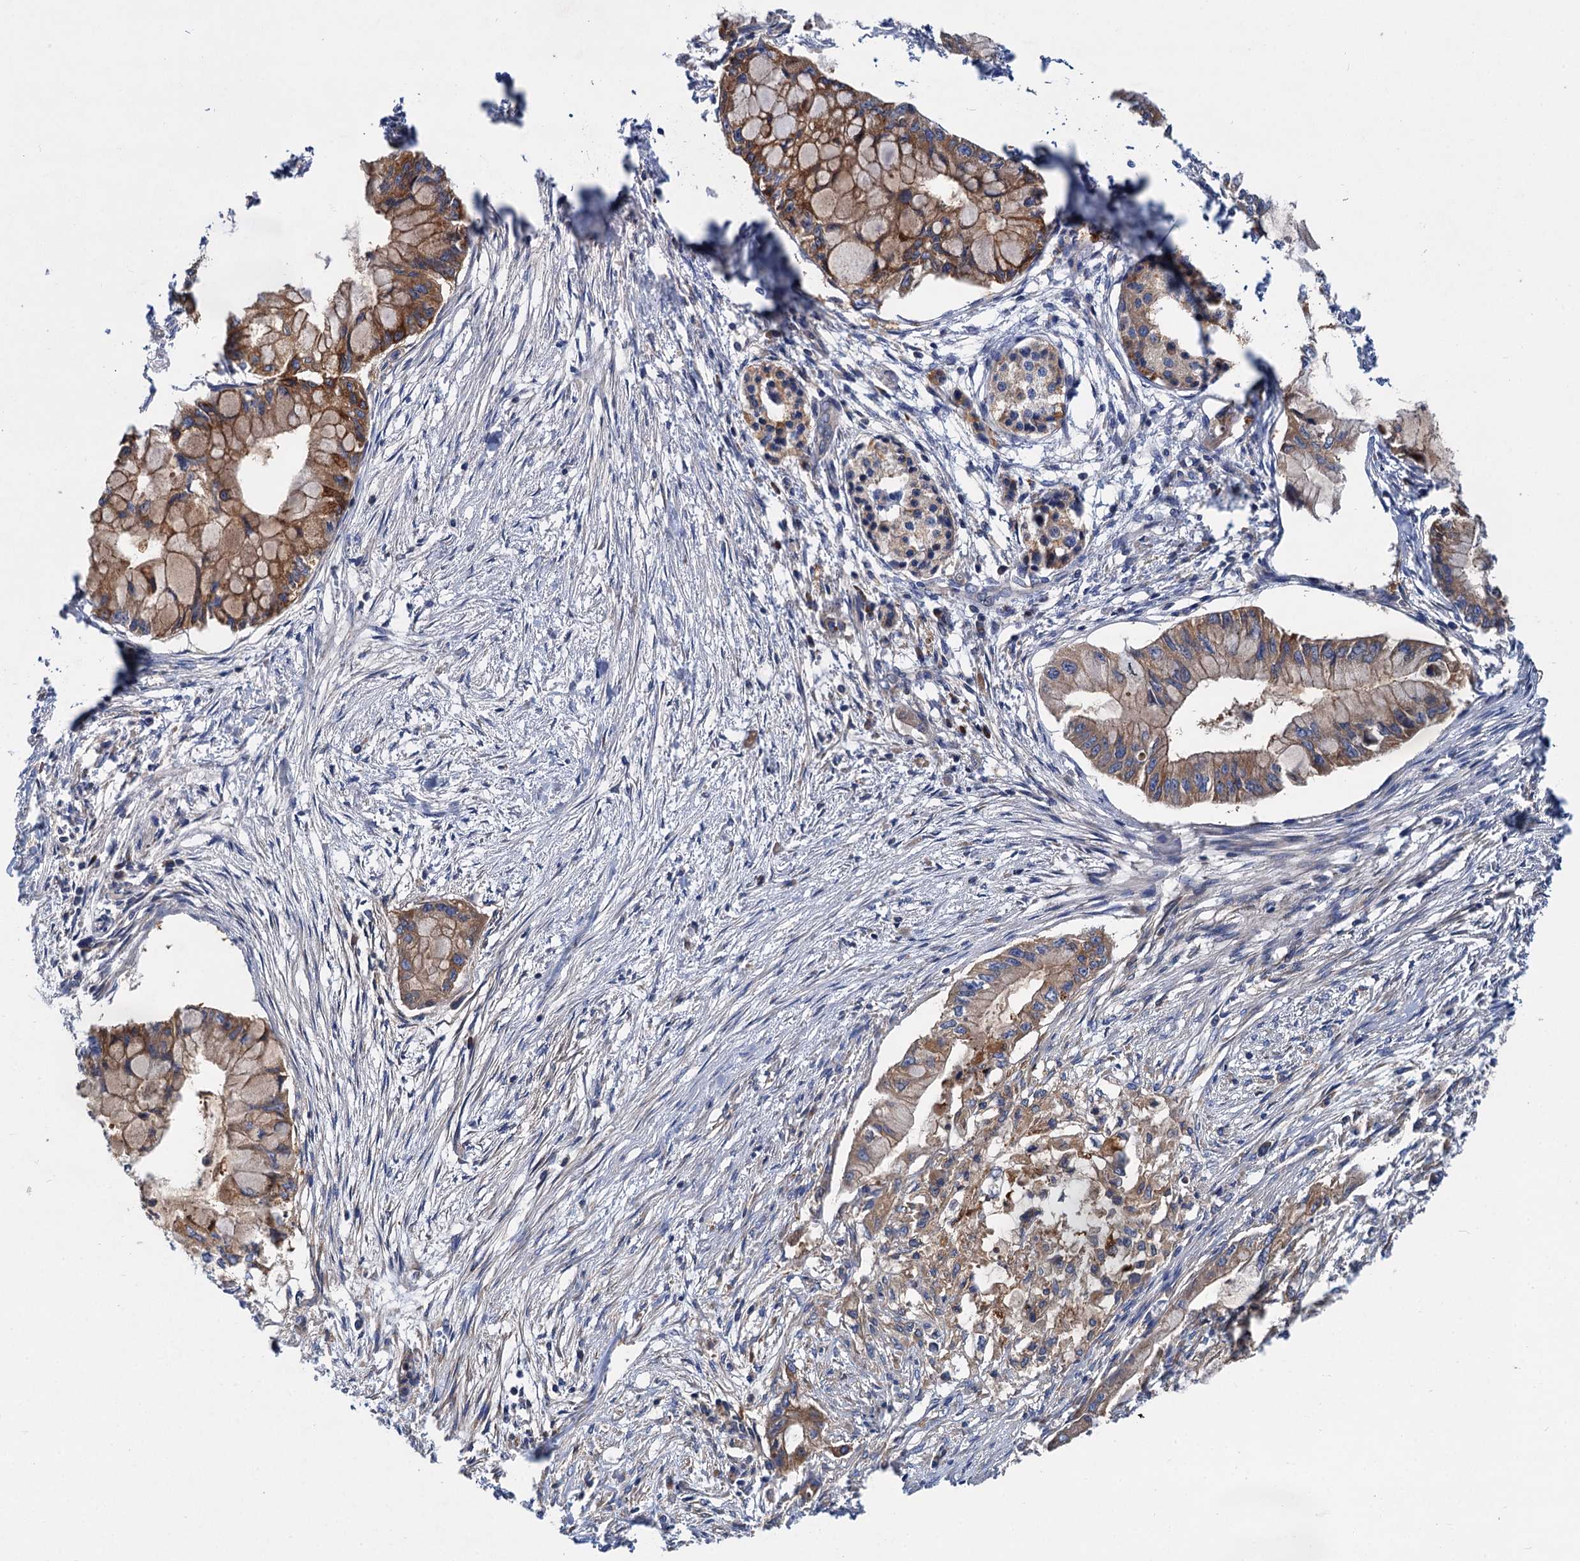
{"staining": {"intensity": "moderate", "quantity": ">75%", "location": "cytoplasmic/membranous"}, "tissue": "pancreatic cancer", "cell_type": "Tumor cells", "image_type": "cancer", "snomed": [{"axis": "morphology", "description": "Adenocarcinoma, NOS"}, {"axis": "topography", "description": "Pancreas"}], "caption": "Adenocarcinoma (pancreatic) was stained to show a protein in brown. There is medium levels of moderate cytoplasmic/membranous staining in about >75% of tumor cells. (DAB IHC, brown staining for protein, blue staining for nuclei).", "gene": "ALKBH7", "patient": {"sex": "male", "age": 48}}